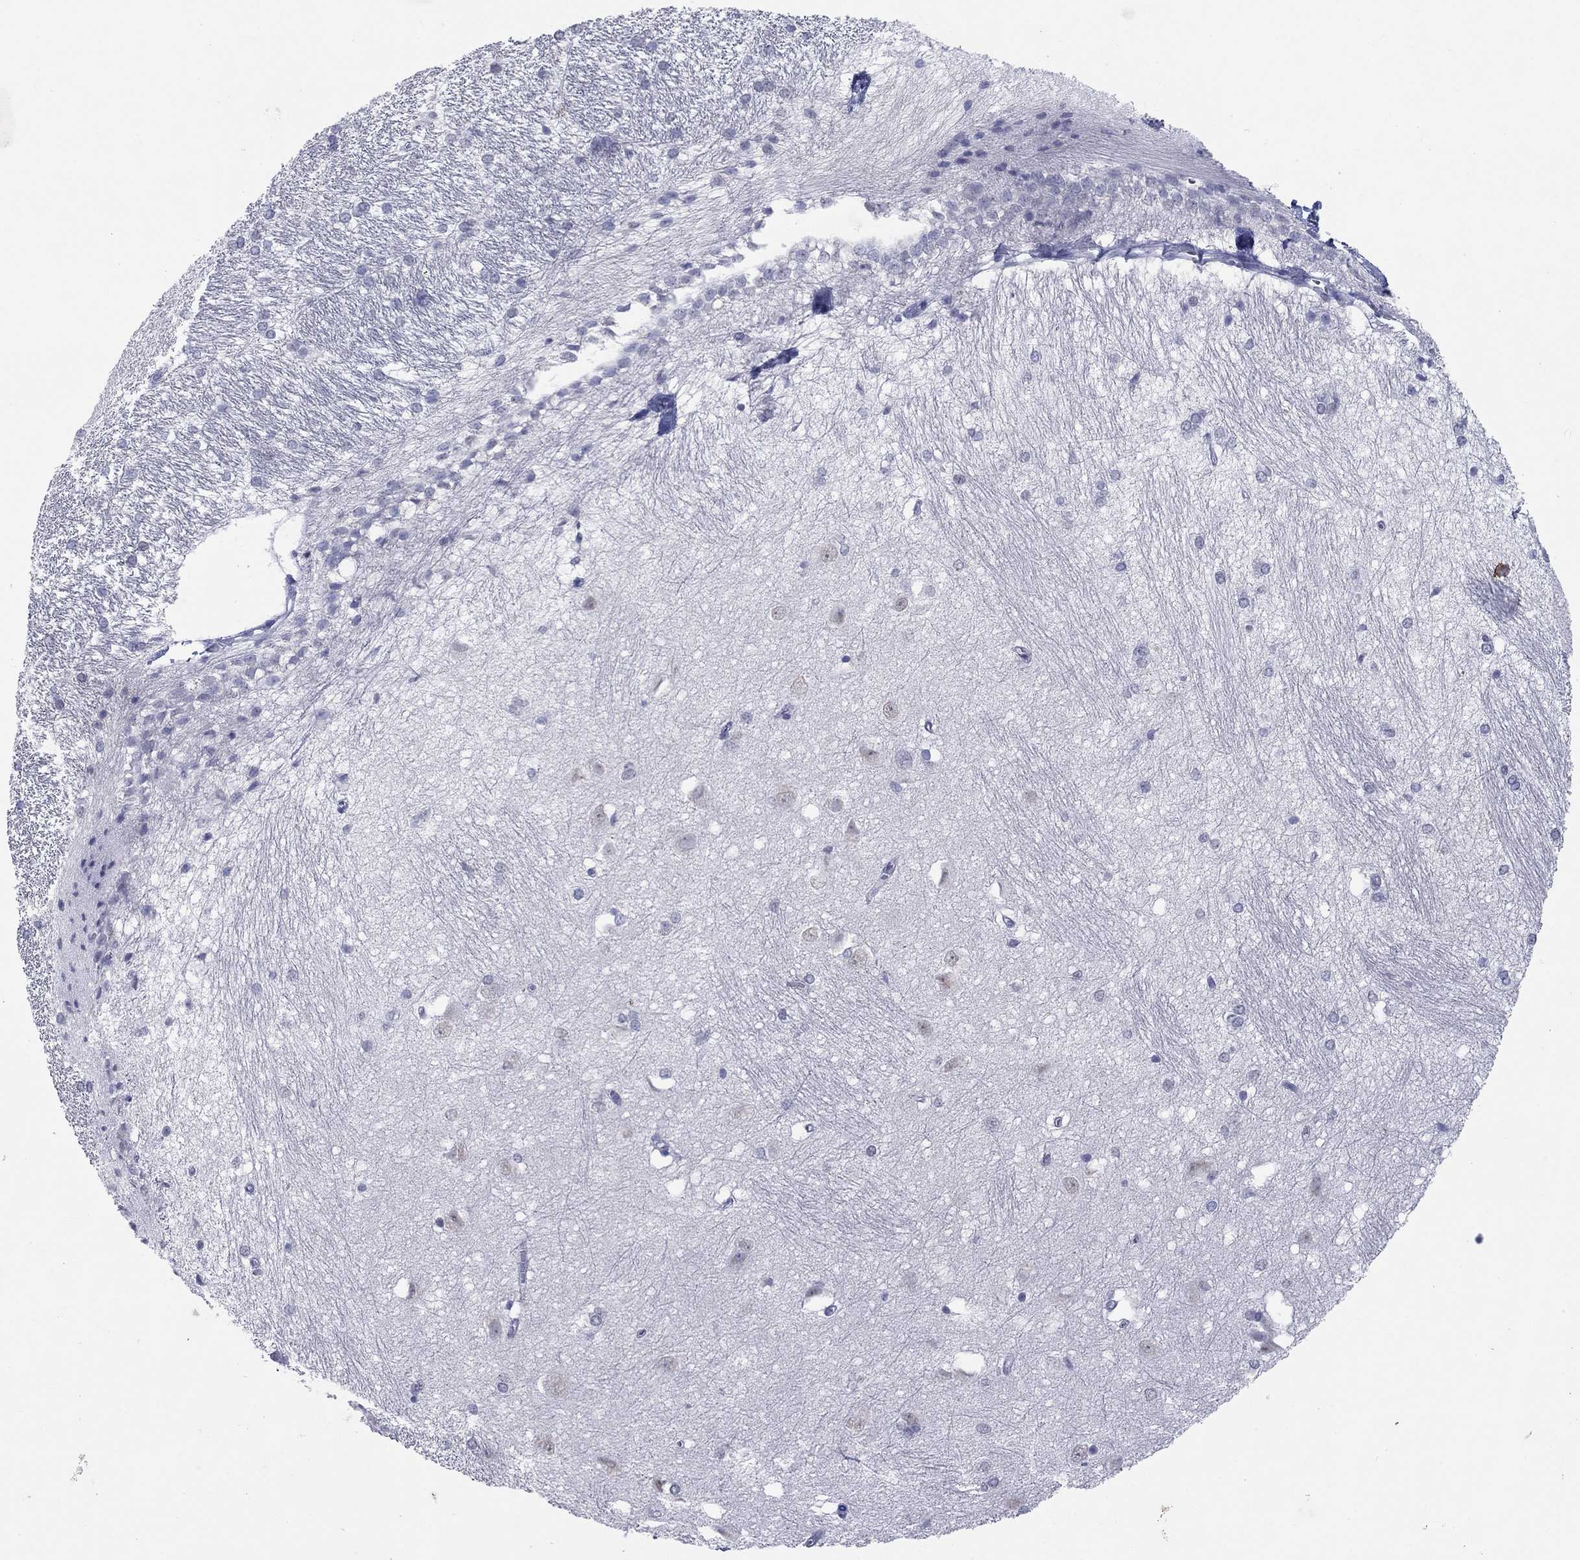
{"staining": {"intensity": "negative", "quantity": "none", "location": "none"}, "tissue": "hippocampus", "cell_type": "Glial cells", "image_type": "normal", "snomed": [{"axis": "morphology", "description": "Normal tissue, NOS"}, {"axis": "topography", "description": "Cerebral cortex"}, {"axis": "topography", "description": "Hippocampus"}], "caption": "Immunohistochemical staining of unremarkable human hippocampus reveals no significant expression in glial cells.", "gene": "KRT75", "patient": {"sex": "female", "age": 19}}